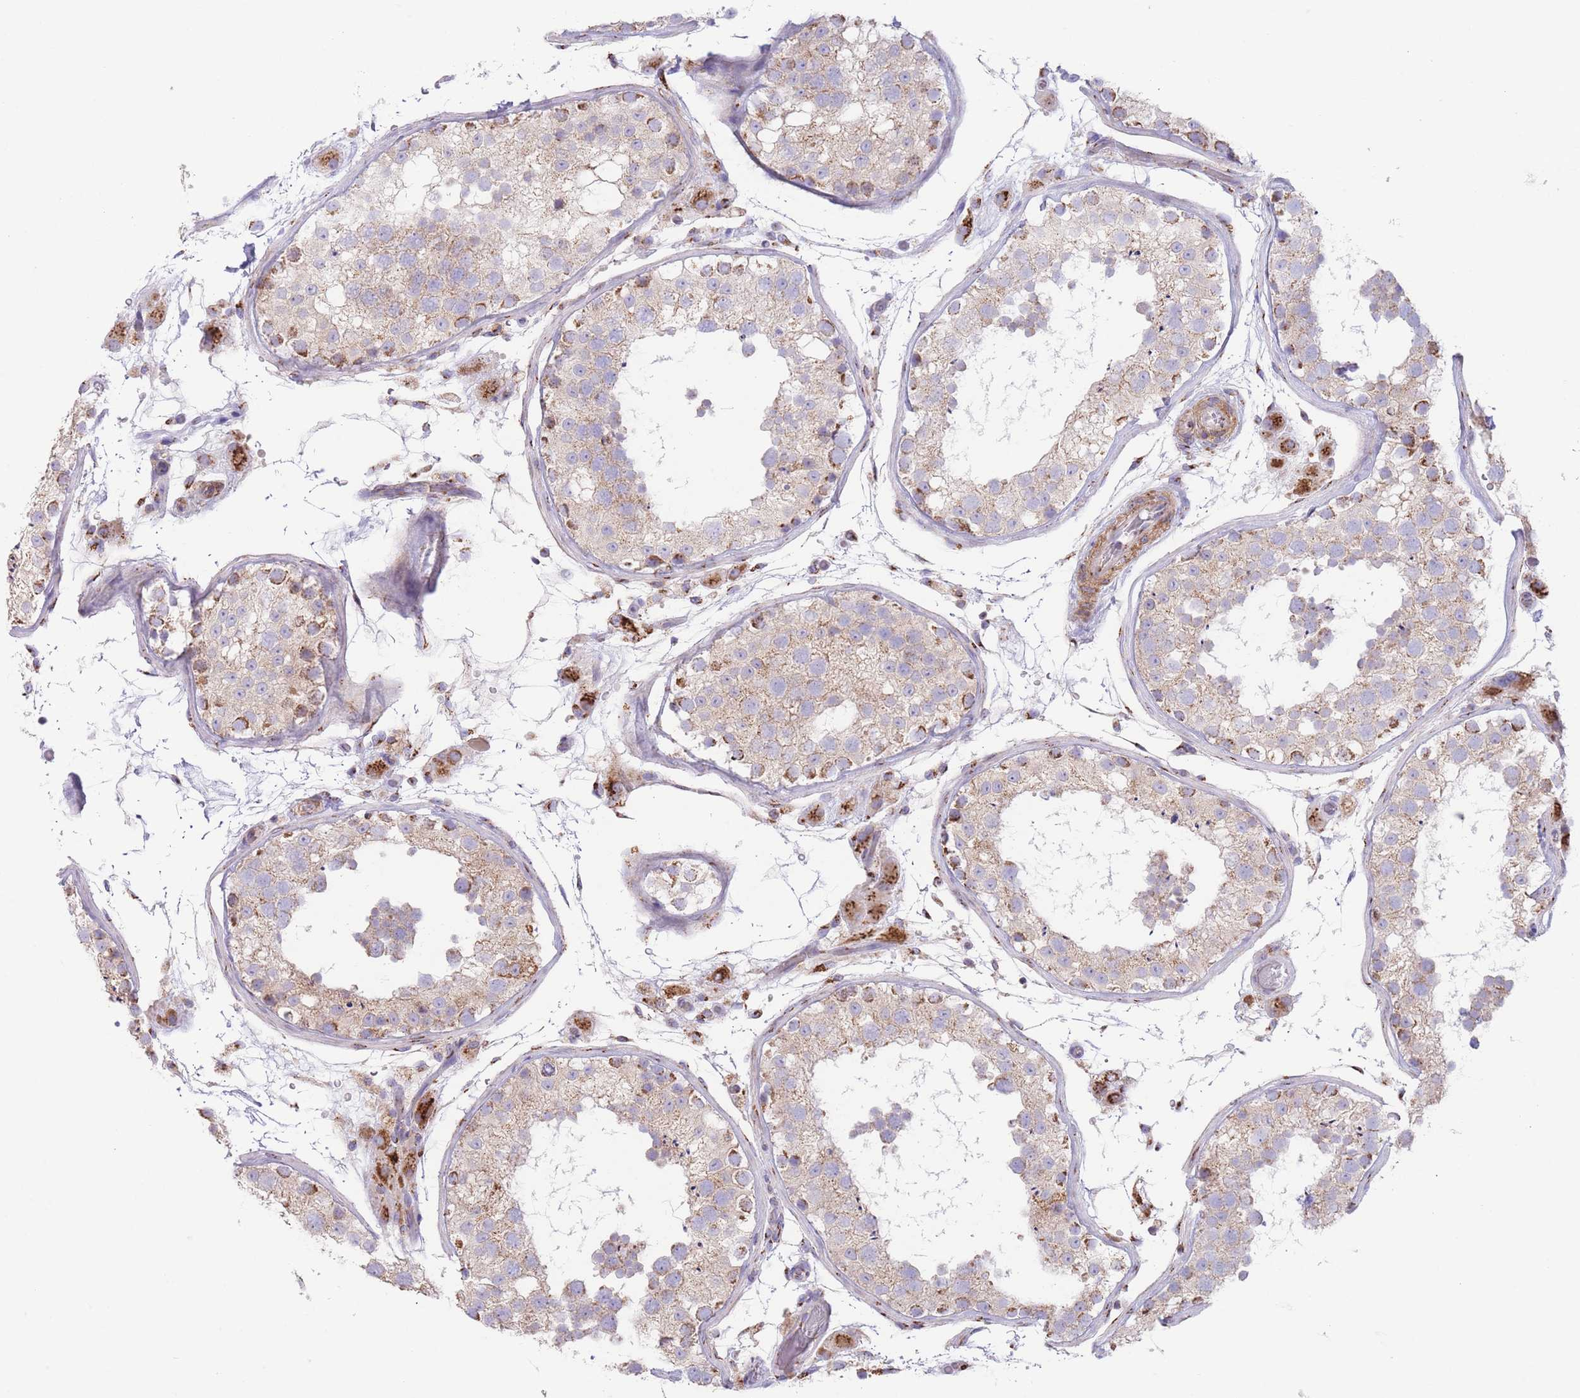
{"staining": {"intensity": "moderate", "quantity": "25%-75%", "location": "cytoplasmic/membranous"}, "tissue": "testis", "cell_type": "Cells in seminiferous ducts", "image_type": "normal", "snomed": [{"axis": "morphology", "description": "Normal tissue, NOS"}, {"axis": "topography", "description": "Testis"}], "caption": "The photomicrograph shows immunohistochemical staining of normal testis. There is moderate cytoplasmic/membranous positivity is identified in approximately 25%-75% of cells in seminiferous ducts.", "gene": "MPND", "patient": {"sex": "male", "age": 26}}